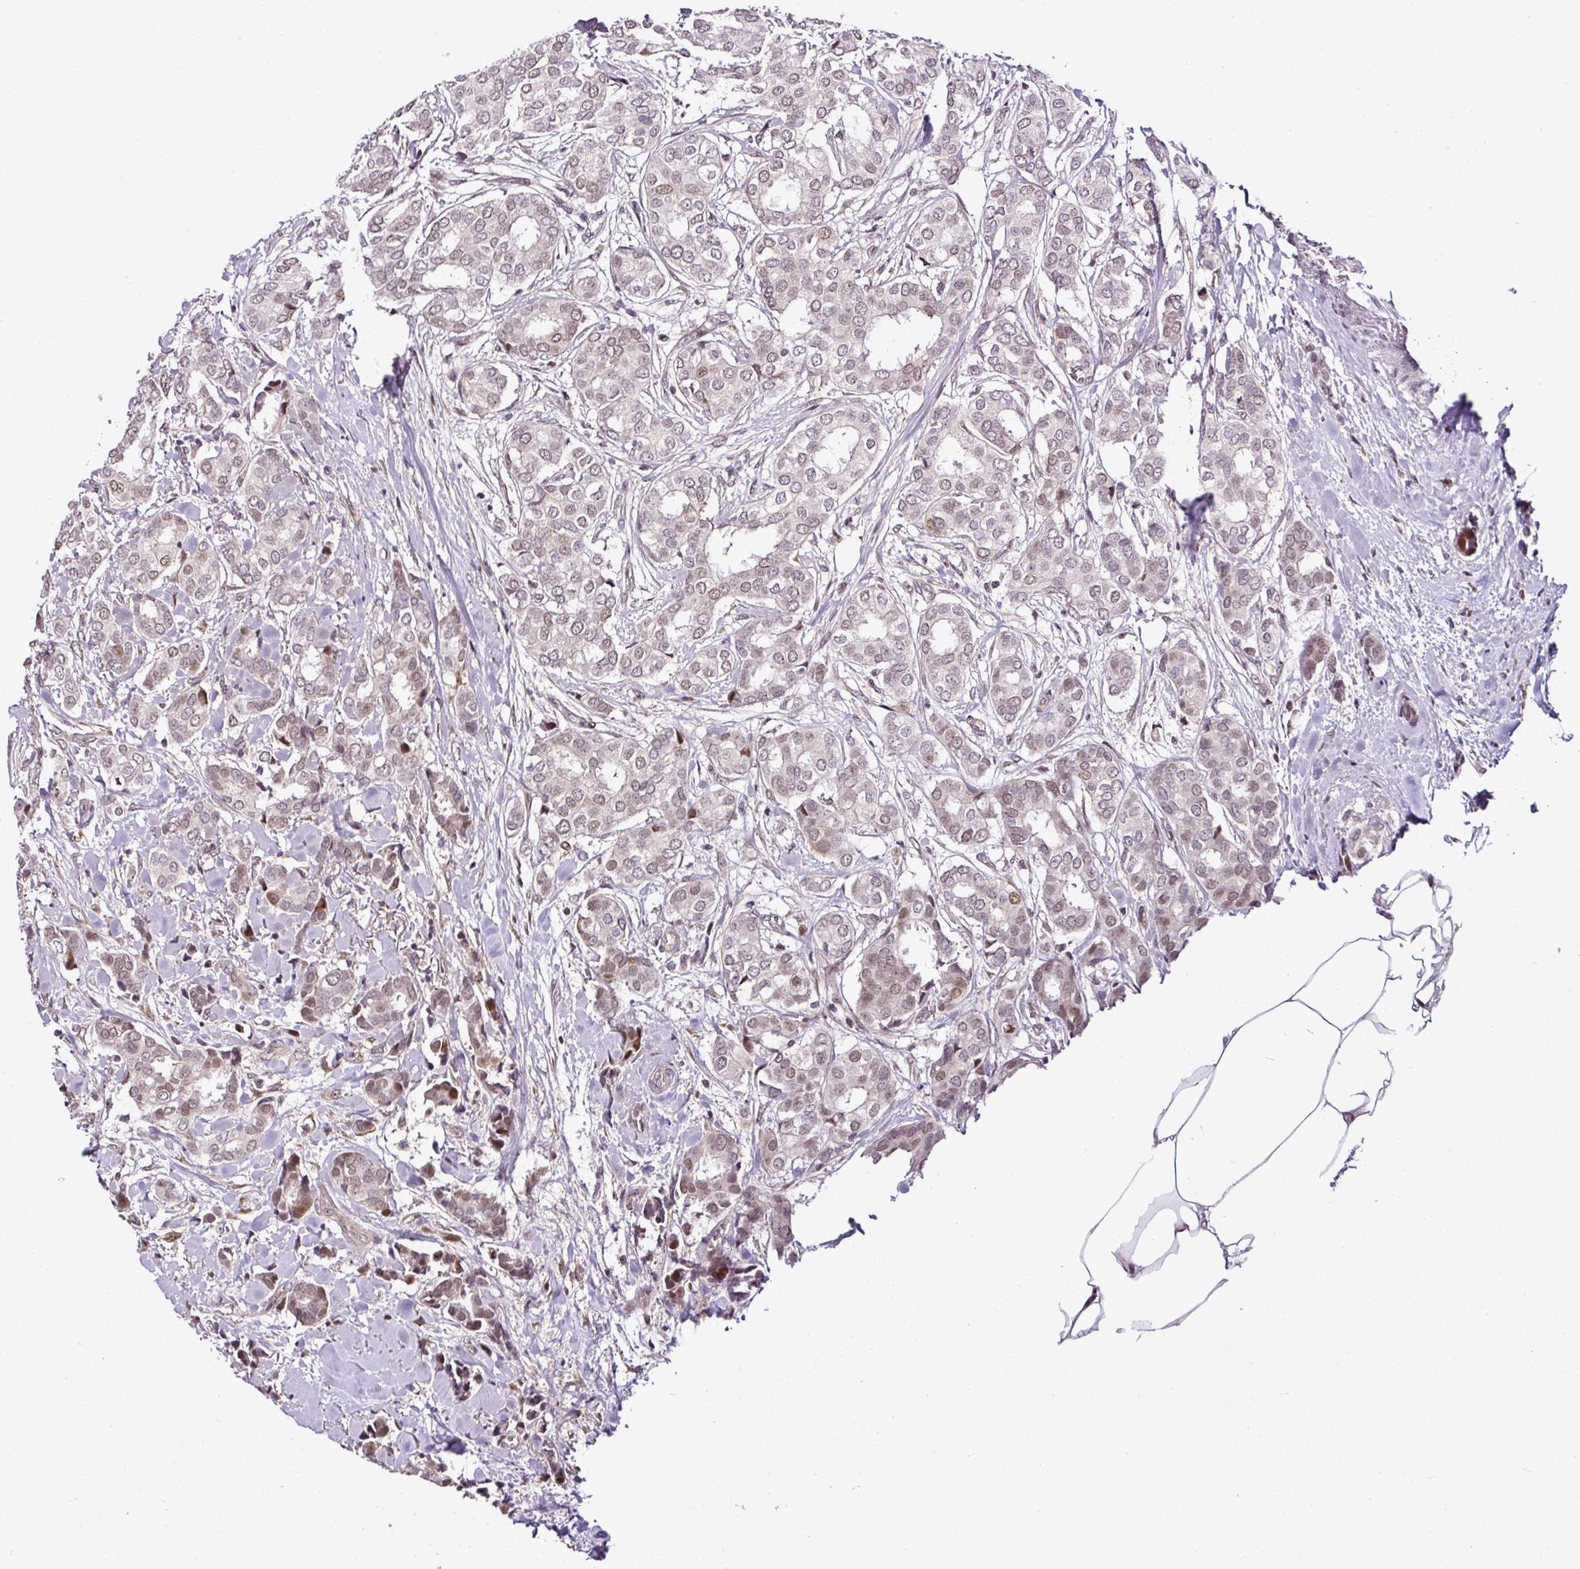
{"staining": {"intensity": "weak", "quantity": "<25%", "location": "nuclear"}, "tissue": "breast cancer", "cell_type": "Tumor cells", "image_type": "cancer", "snomed": [{"axis": "morphology", "description": "Duct carcinoma"}, {"axis": "topography", "description": "Breast"}], "caption": "A high-resolution image shows immunohistochemistry (IHC) staining of intraductal carcinoma (breast), which displays no significant positivity in tumor cells. (Brightfield microscopy of DAB (3,3'-diaminobenzidine) IHC at high magnification).", "gene": "COPRS", "patient": {"sex": "female", "age": 73}}